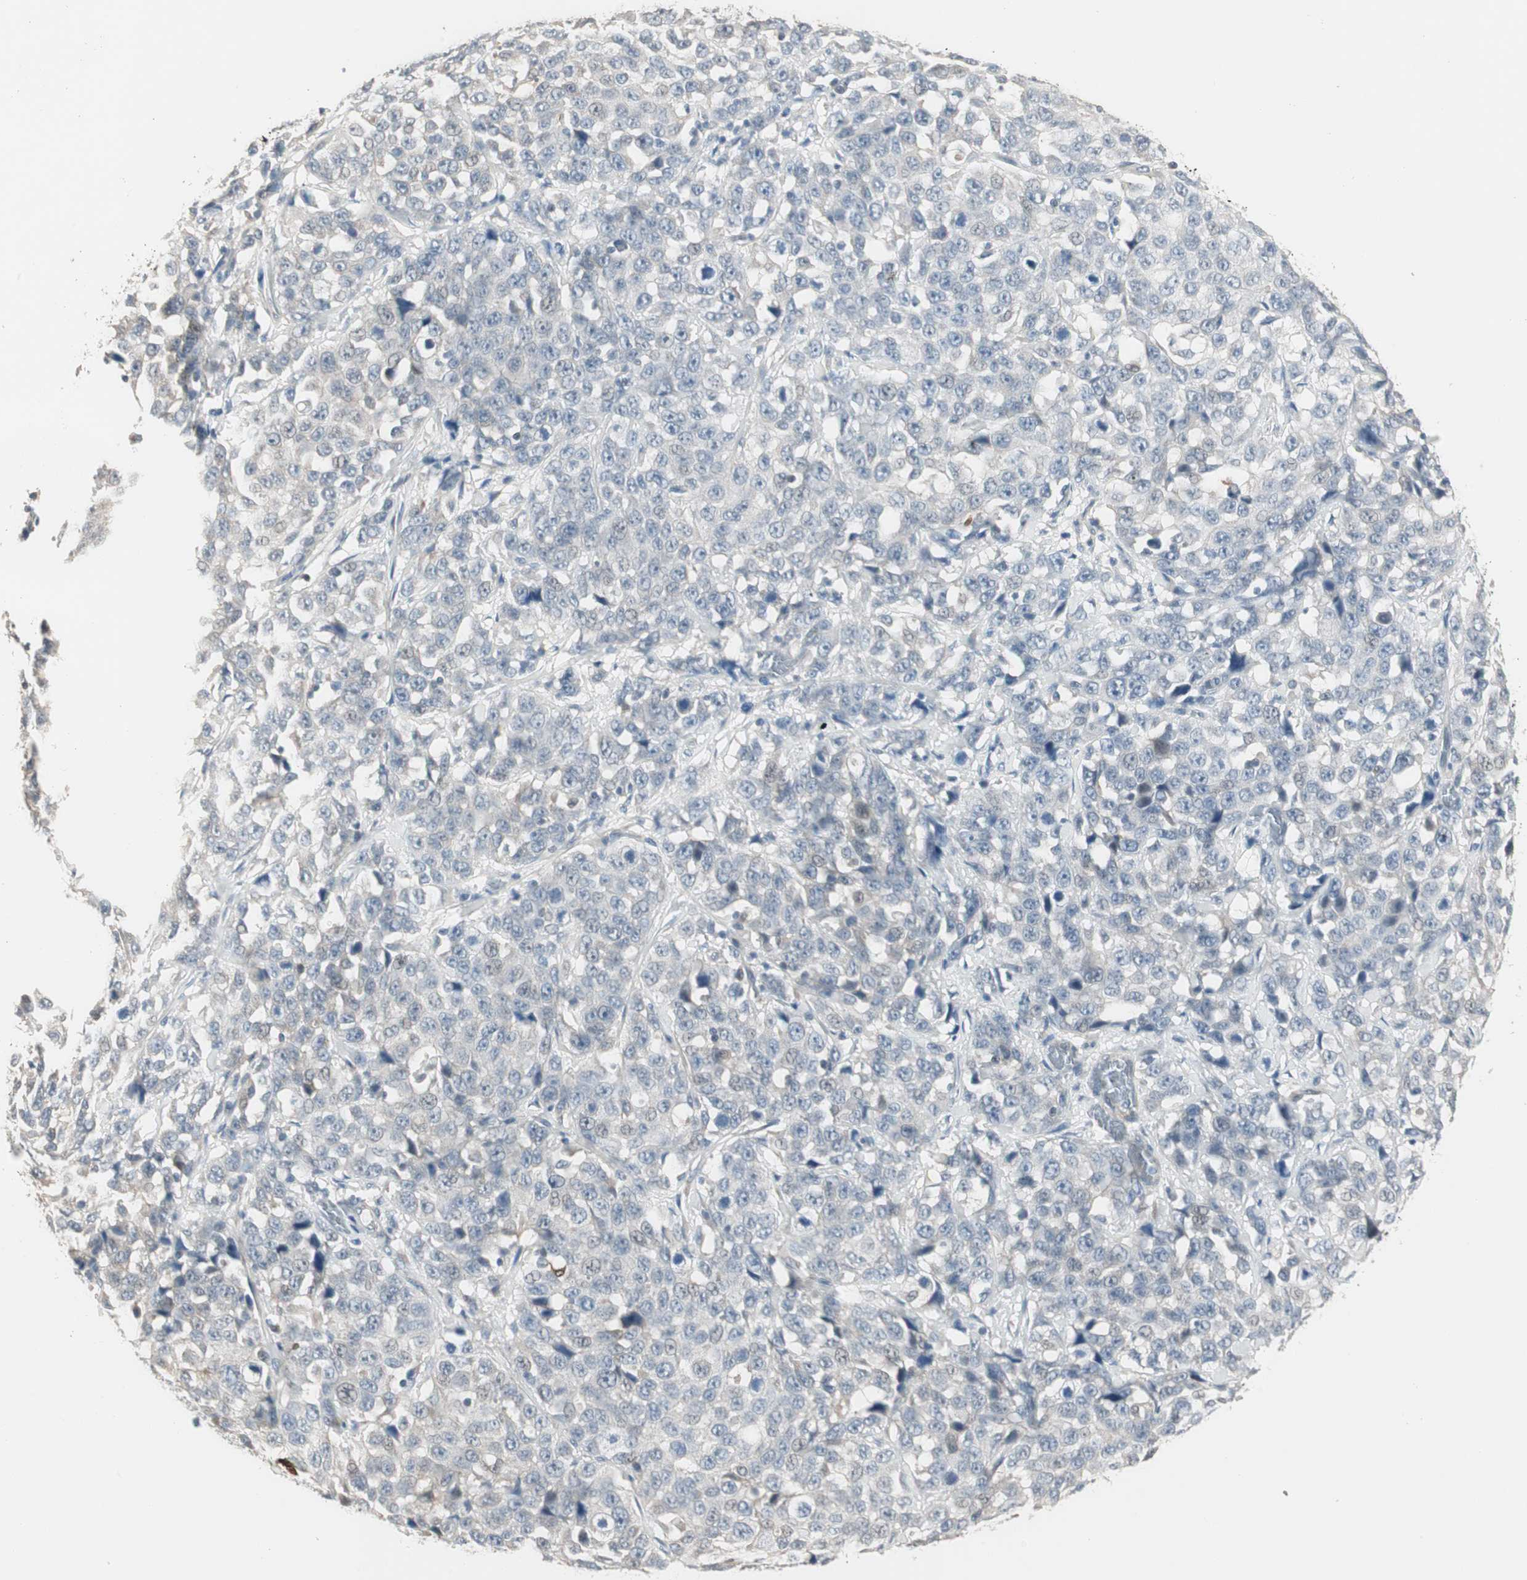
{"staining": {"intensity": "negative", "quantity": "none", "location": "none"}, "tissue": "stomach cancer", "cell_type": "Tumor cells", "image_type": "cancer", "snomed": [{"axis": "morphology", "description": "Normal tissue, NOS"}, {"axis": "morphology", "description": "Adenocarcinoma, NOS"}, {"axis": "topography", "description": "Stomach"}], "caption": "Adenocarcinoma (stomach) was stained to show a protein in brown. There is no significant staining in tumor cells.", "gene": "PDZK1", "patient": {"sex": "male", "age": 48}}